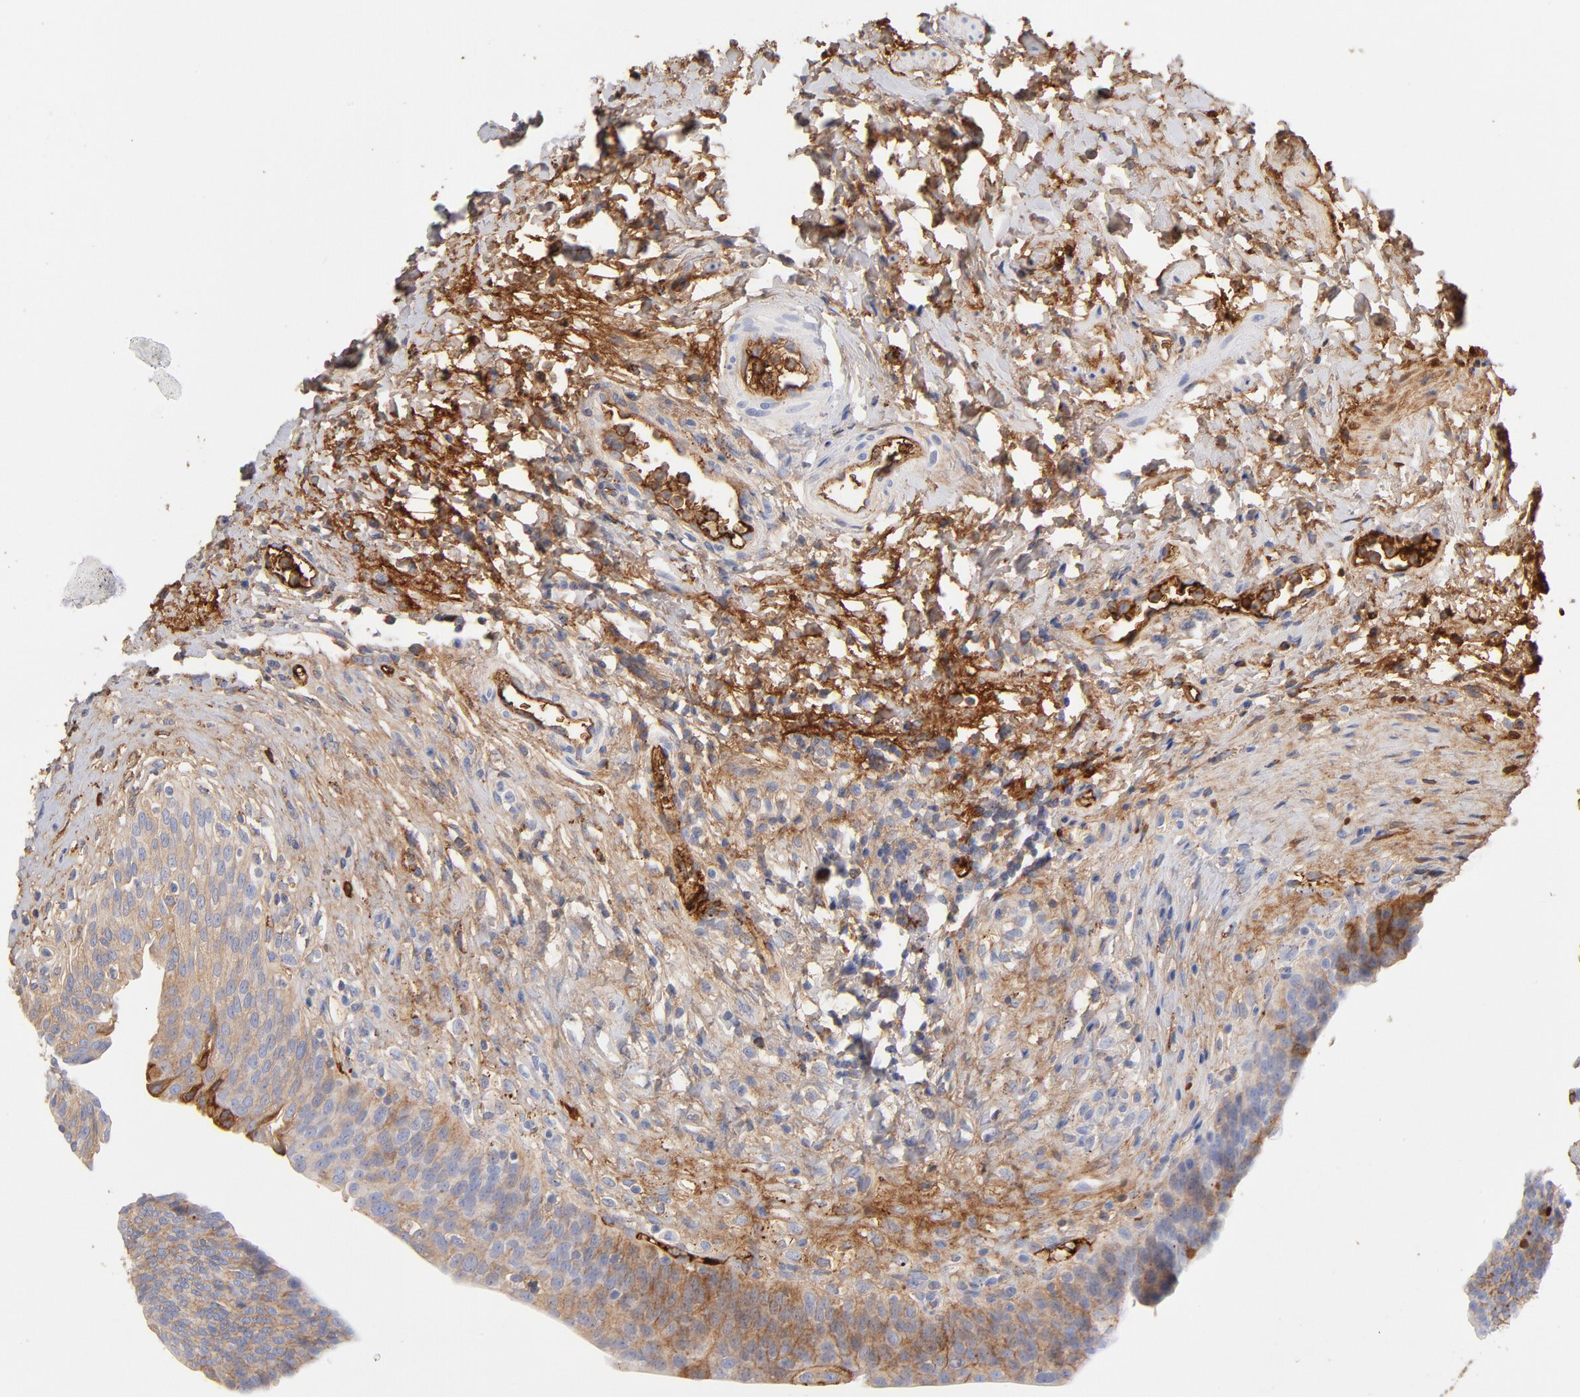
{"staining": {"intensity": "negative", "quantity": "none", "location": "none"}, "tissue": "urinary bladder", "cell_type": "Urothelial cells", "image_type": "normal", "snomed": [{"axis": "morphology", "description": "Normal tissue, NOS"}, {"axis": "morphology", "description": "Dysplasia, NOS"}, {"axis": "topography", "description": "Urinary bladder"}], "caption": "Immunohistochemical staining of benign urinary bladder reveals no significant staining in urothelial cells.", "gene": "C3", "patient": {"sex": "male", "age": 35}}